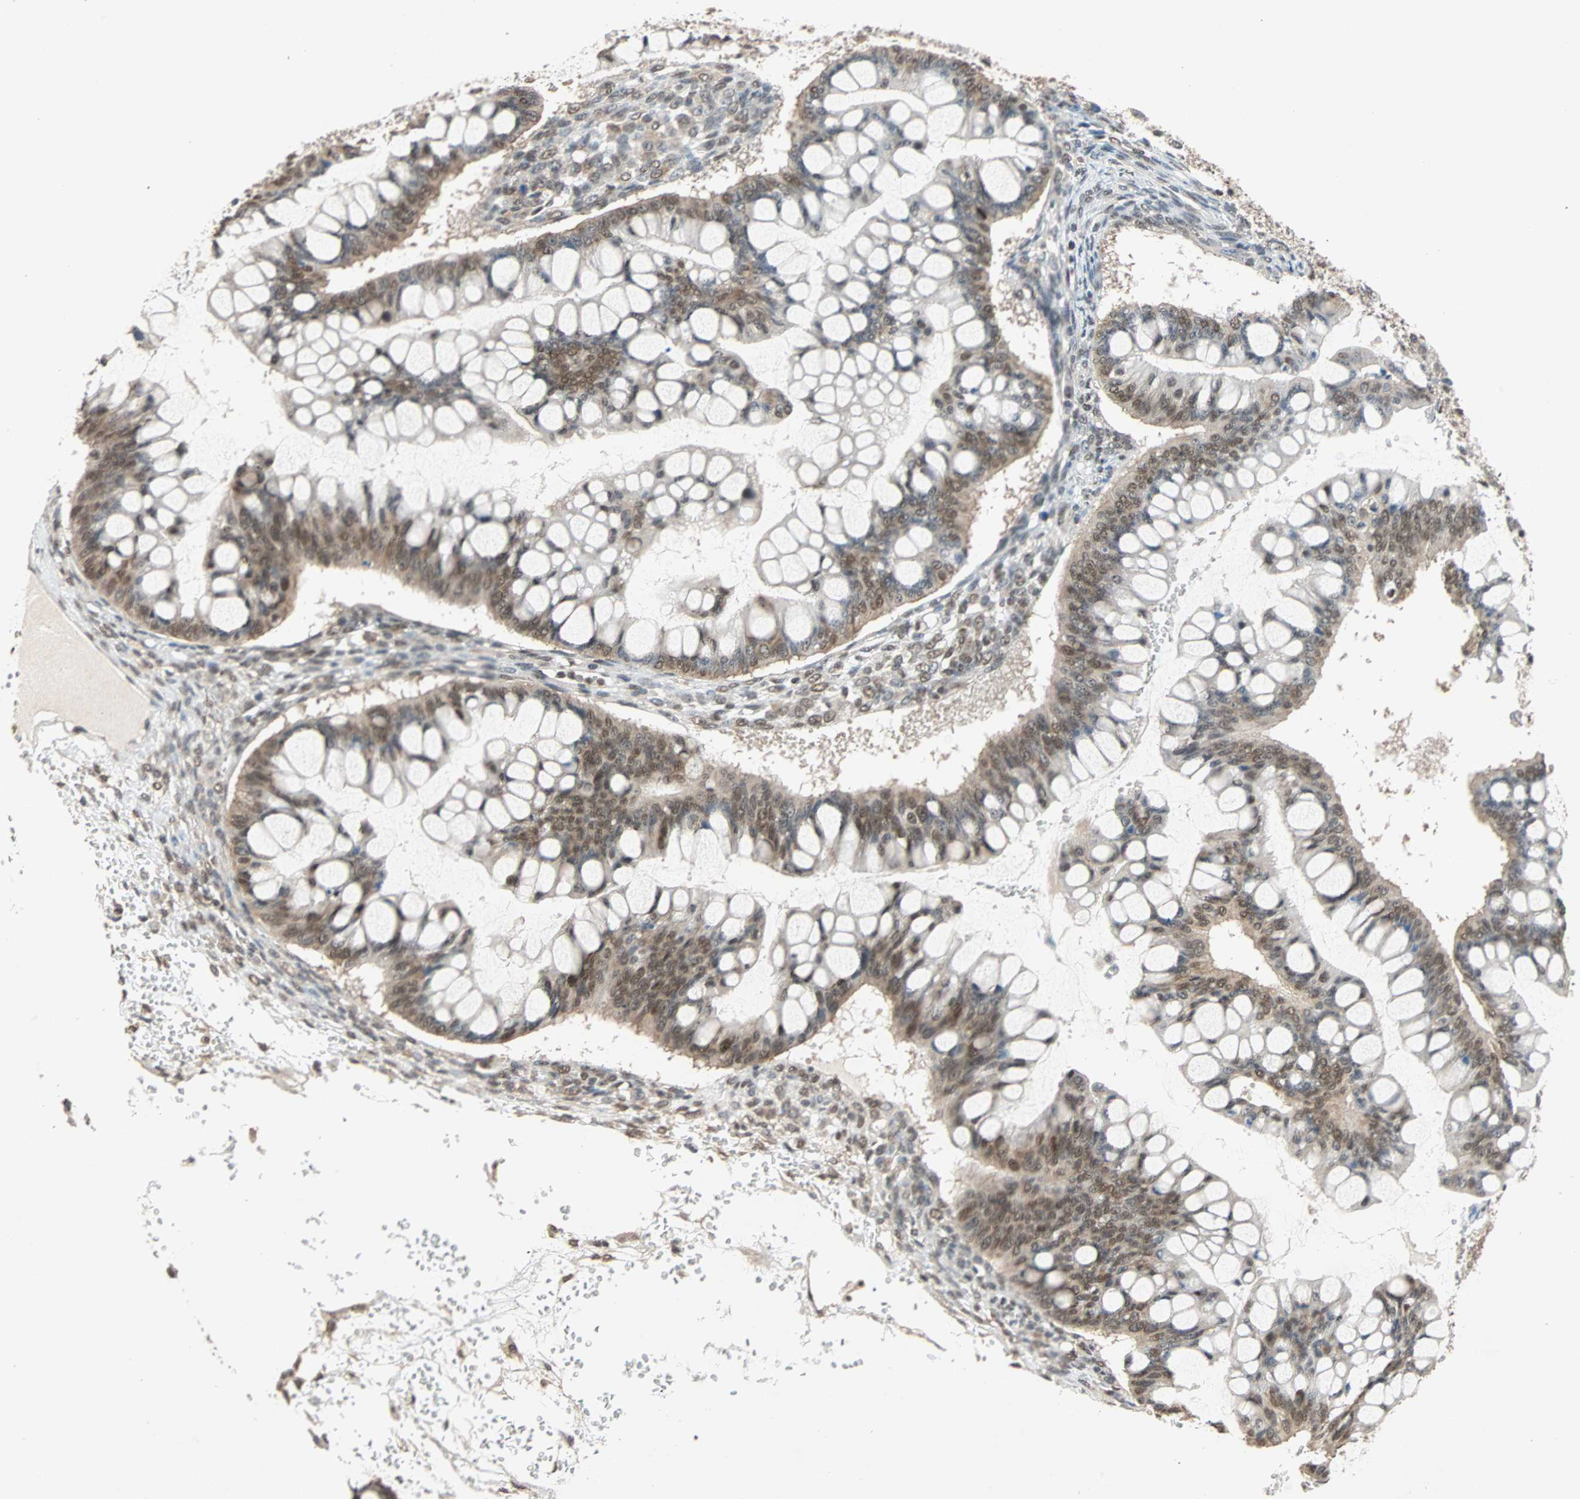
{"staining": {"intensity": "moderate", "quantity": ">75%", "location": "nuclear"}, "tissue": "ovarian cancer", "cell_type": "Tumor cells", "image_type": "cancer", "snomed": [{"axis": "morphology", "description": "Cystadenocarcinoma, mucinous, NOS"}, {"axis": "topography", "description": "Ovary"}], "caption": "Mucinous cystadenocarcinoma (ovarian) stained for a protein (brown) demonstrates moderate nuclear positive expression in approximately >75% of tumor cells.", "gene": "DAZAP1", "patient": {"sex": "female", "age": 73}}